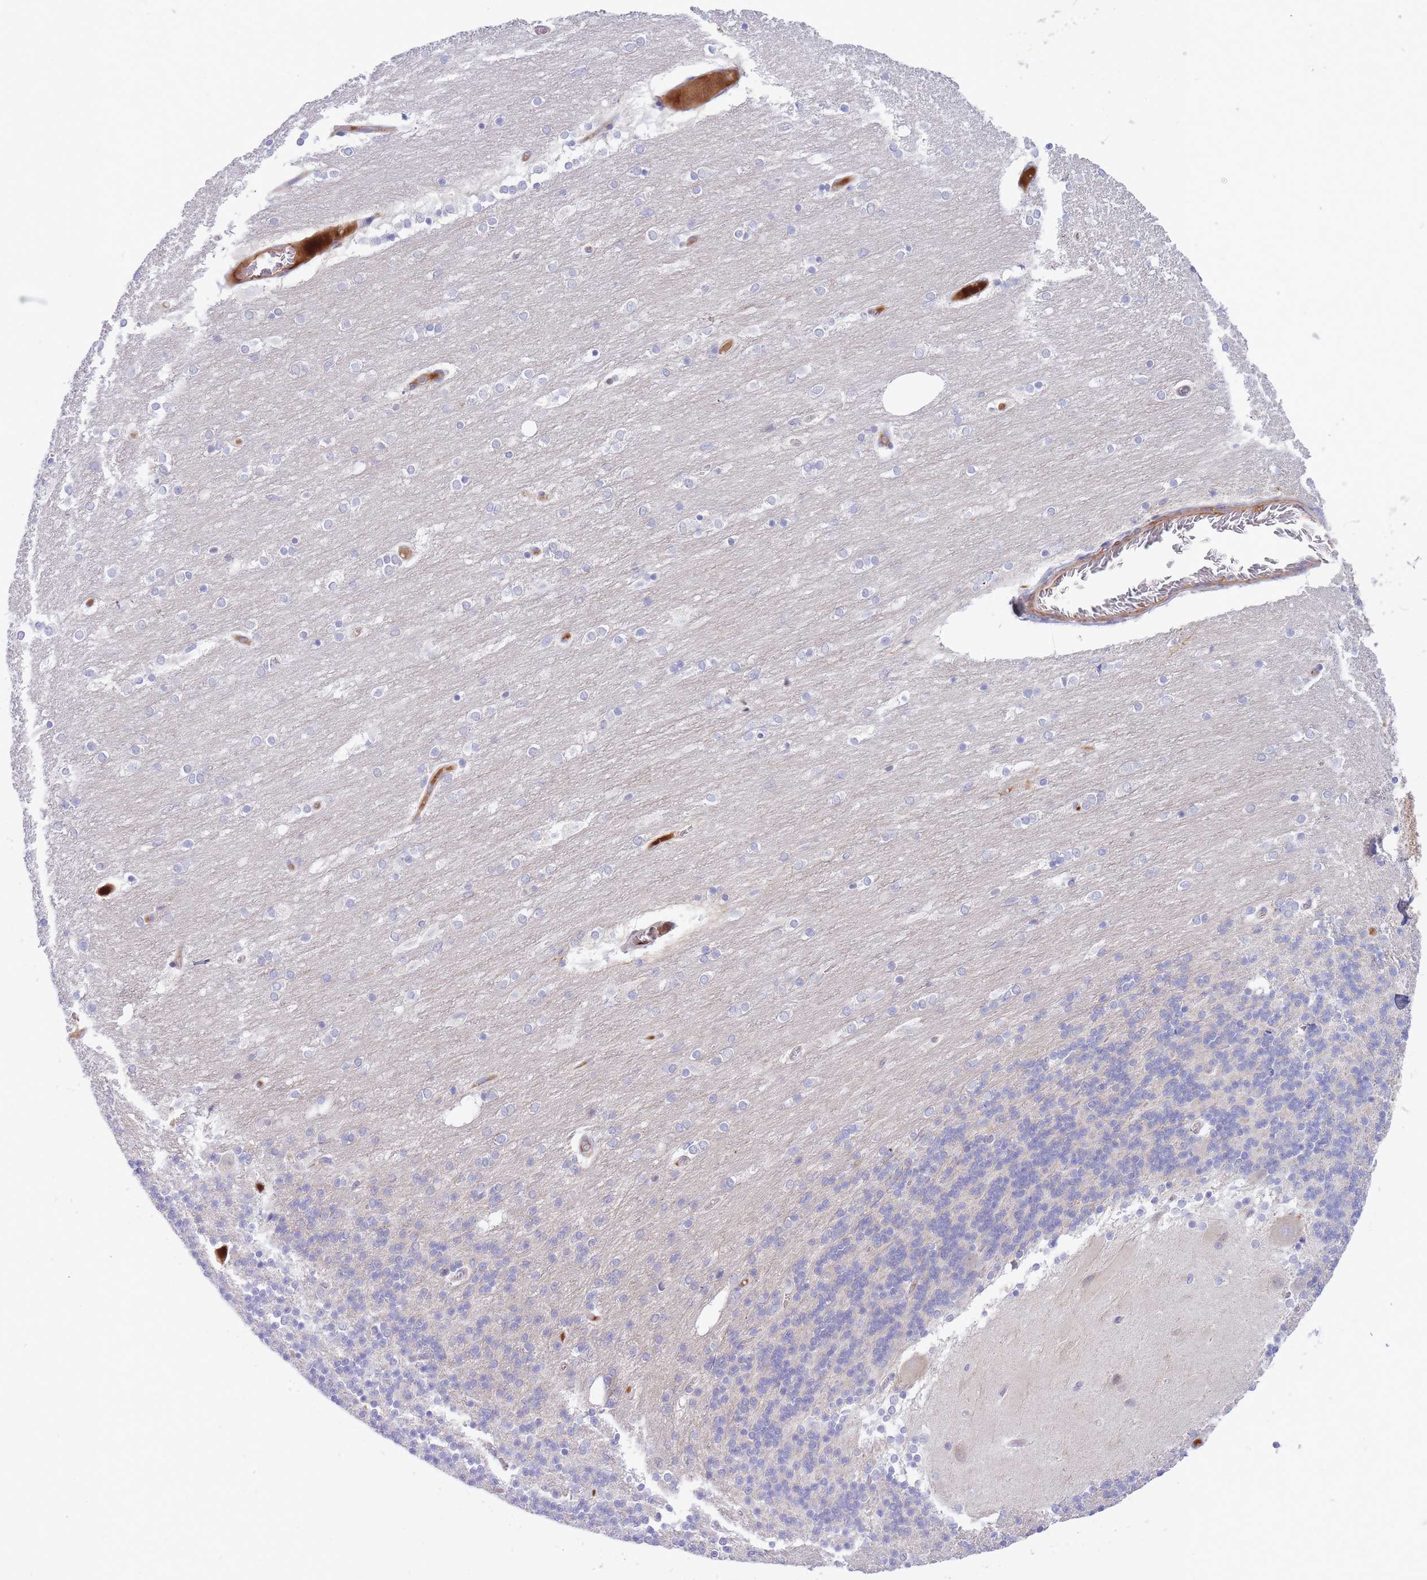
{"staining": {"intensity": "negative", "quantity": "none", "location": "none"}, "tissue": "cerebellum", "cell_type": "Cells in granular layer", "image_type": "normal", "snomed": [{"axis": "morphology", "description": "Normal tissue, NOS"}, {"axis": "topography", "description": "Cerebellum"}], "caption": "Cells in granular layer show no significant staining in unremarkable cerebellum. Brightfield microscopy of immunohistochemistry stained with DAB (brown) and hematoxylin (blue), captured at high magnification.", "gene": "APOL4", "patient": {"sex": "female", "age": 54}}